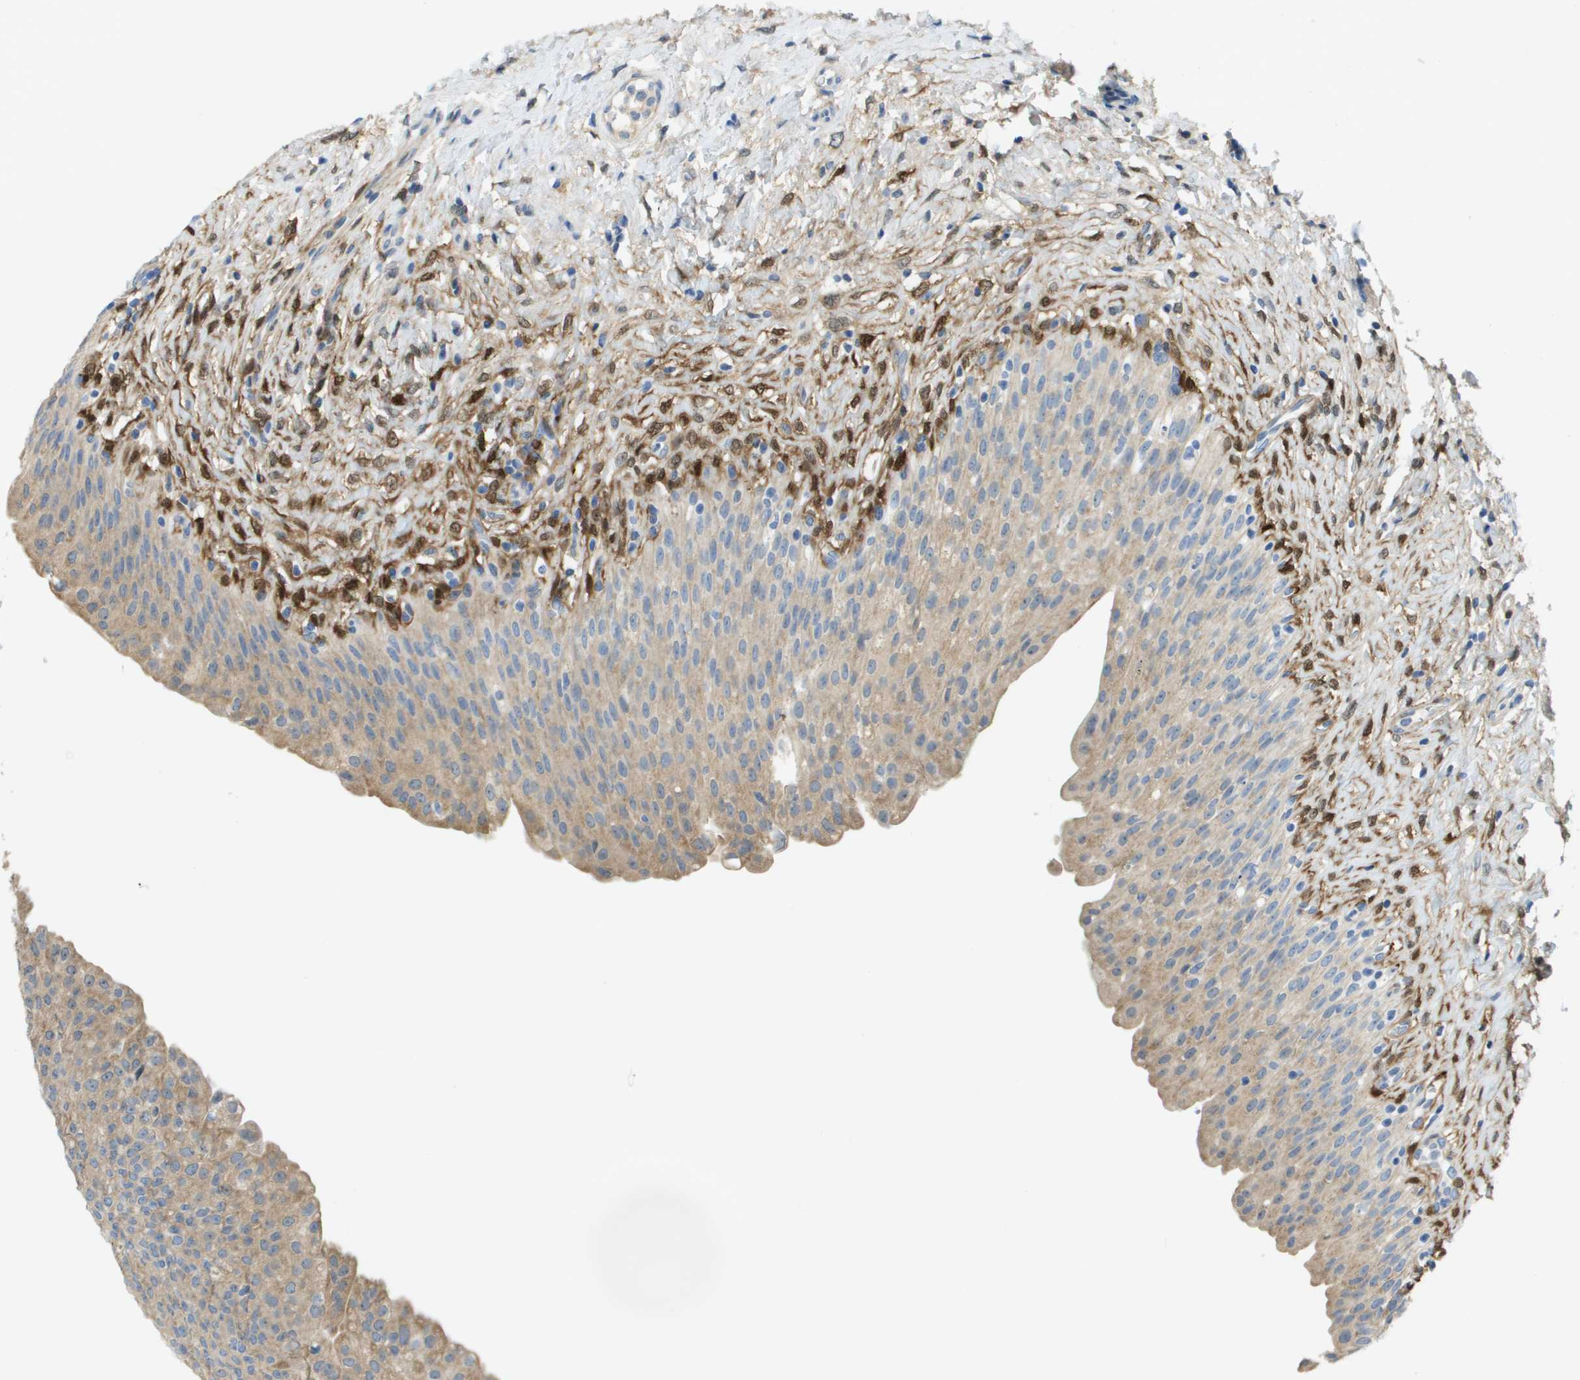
{"staining": {"intensity": "weak", "quantity": ">75%", "location": "cytoplasmic/membranous"}, "tissue": "urinary bladder", "cell_type": "Urothelial cells", "image_type": "normal", "snomed": [{"axis": "morphology", "description": "Urothelial carcinoma, High grade"}, {"axis": "topography", "description": "Urinary bladder"}], "caption": "This histopathology image reveals unremarkable urinary bladder stained with immunohistochemistry to label a protein in brown. The cytoplasmic/membranous of urothelial cells show weak positivity for the protein. Nuclei are counter-stained blue.", "gene": "CYGB", "patient": {"sex": "male", "age": 46}}